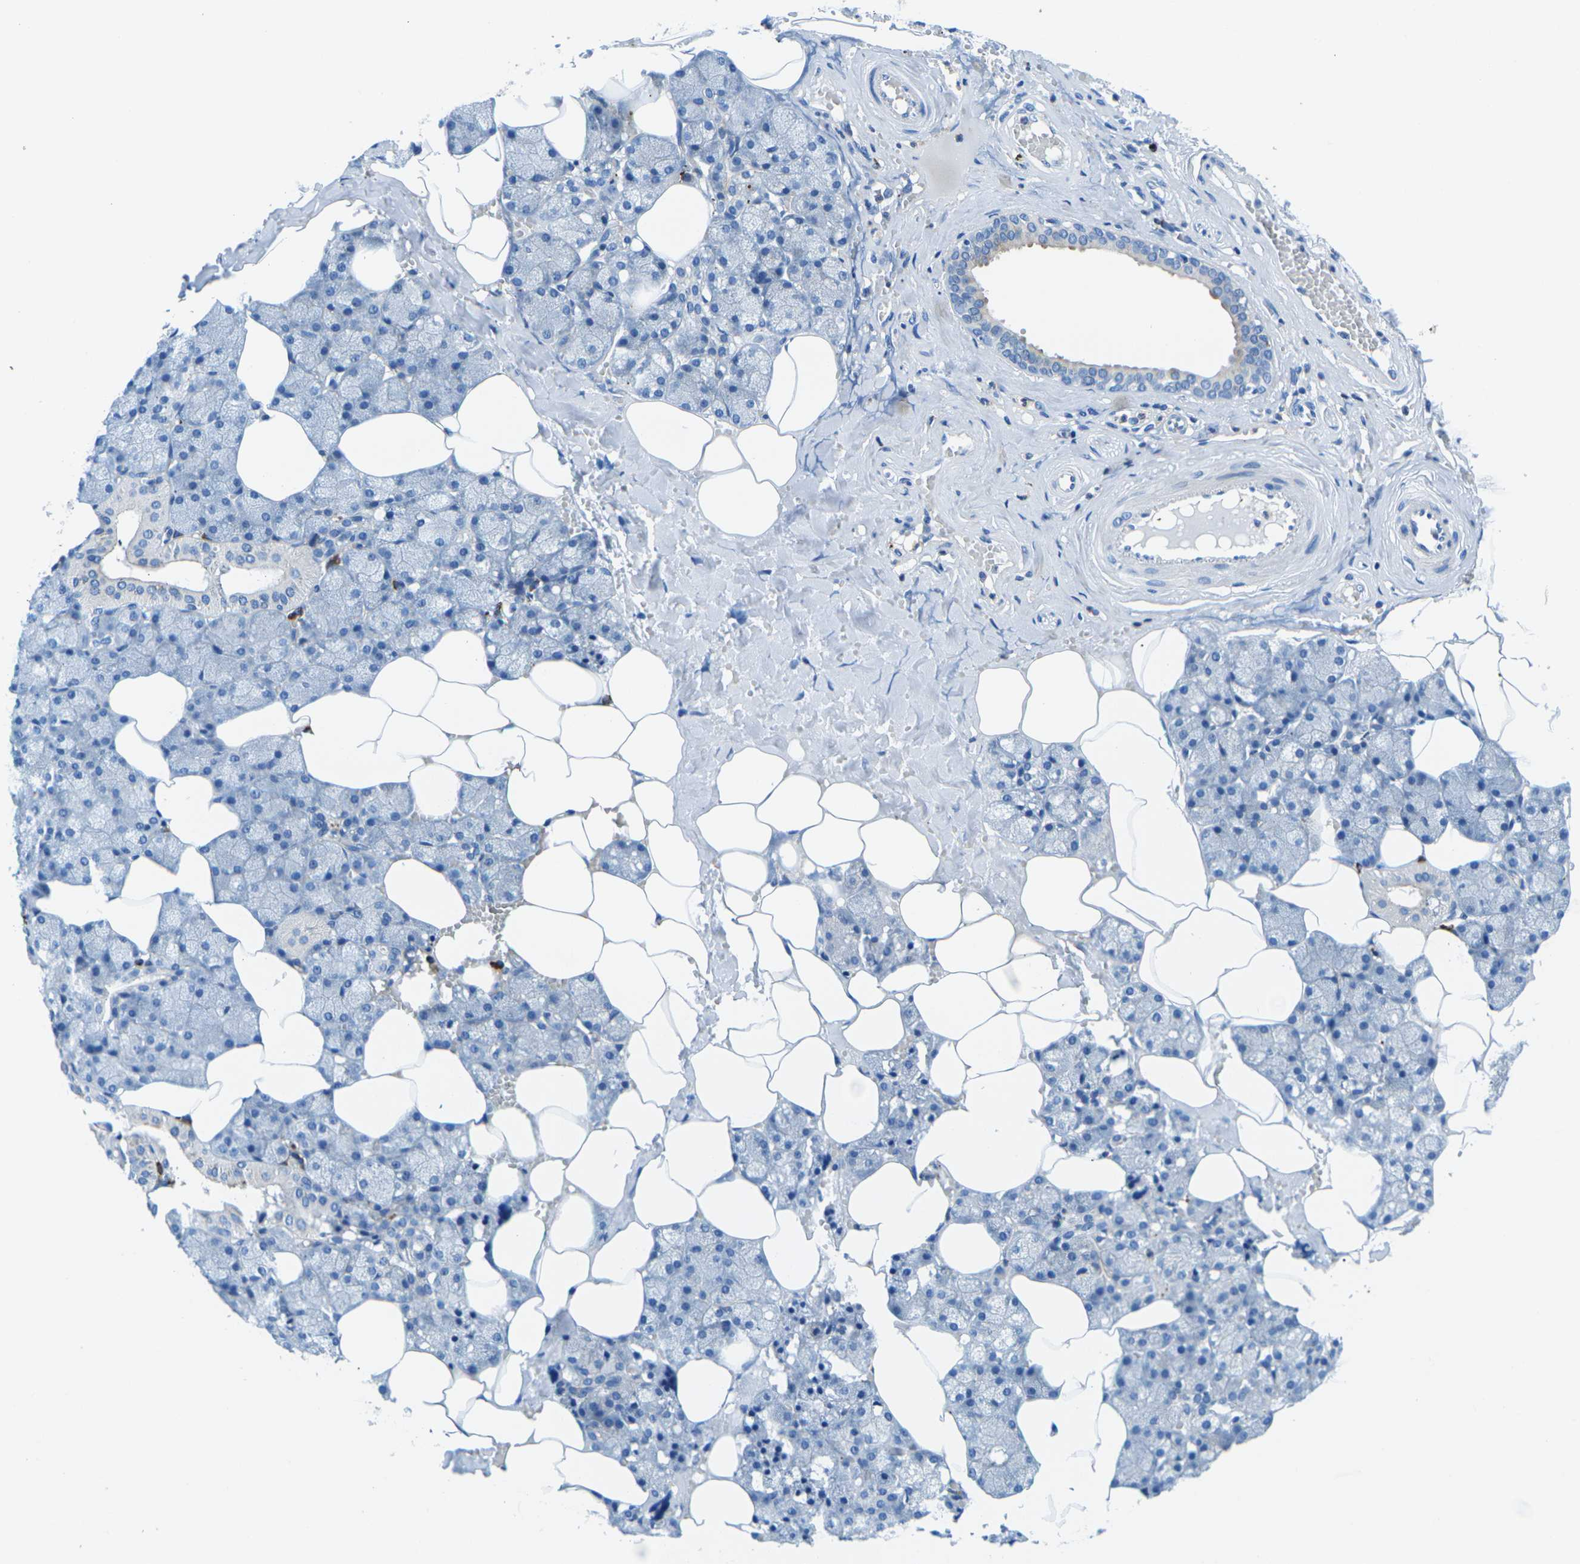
{"staining": {"intensity": "moderate", "quantity": "<25%", "location": "cytoplasmic/membranous"}, "tissue": "salivary gland", "cell_type": "Glandular cells", "image_type": "normal", "snomed": [{"axis": "morphology", "description": "Normal tissue, NOS"}, {"axis": "topography", "description": "Salivary gland"}], "caption": "A low amount of moderate cytoplasmic/membranous expression is seen in approximately <25% of glandular cells in normal salivary gland. (brown staining indicates protein expression, while blue staining denotes nuclei).", "gene": "MC4R", "patient": {"sex": "male", "age": 62}}